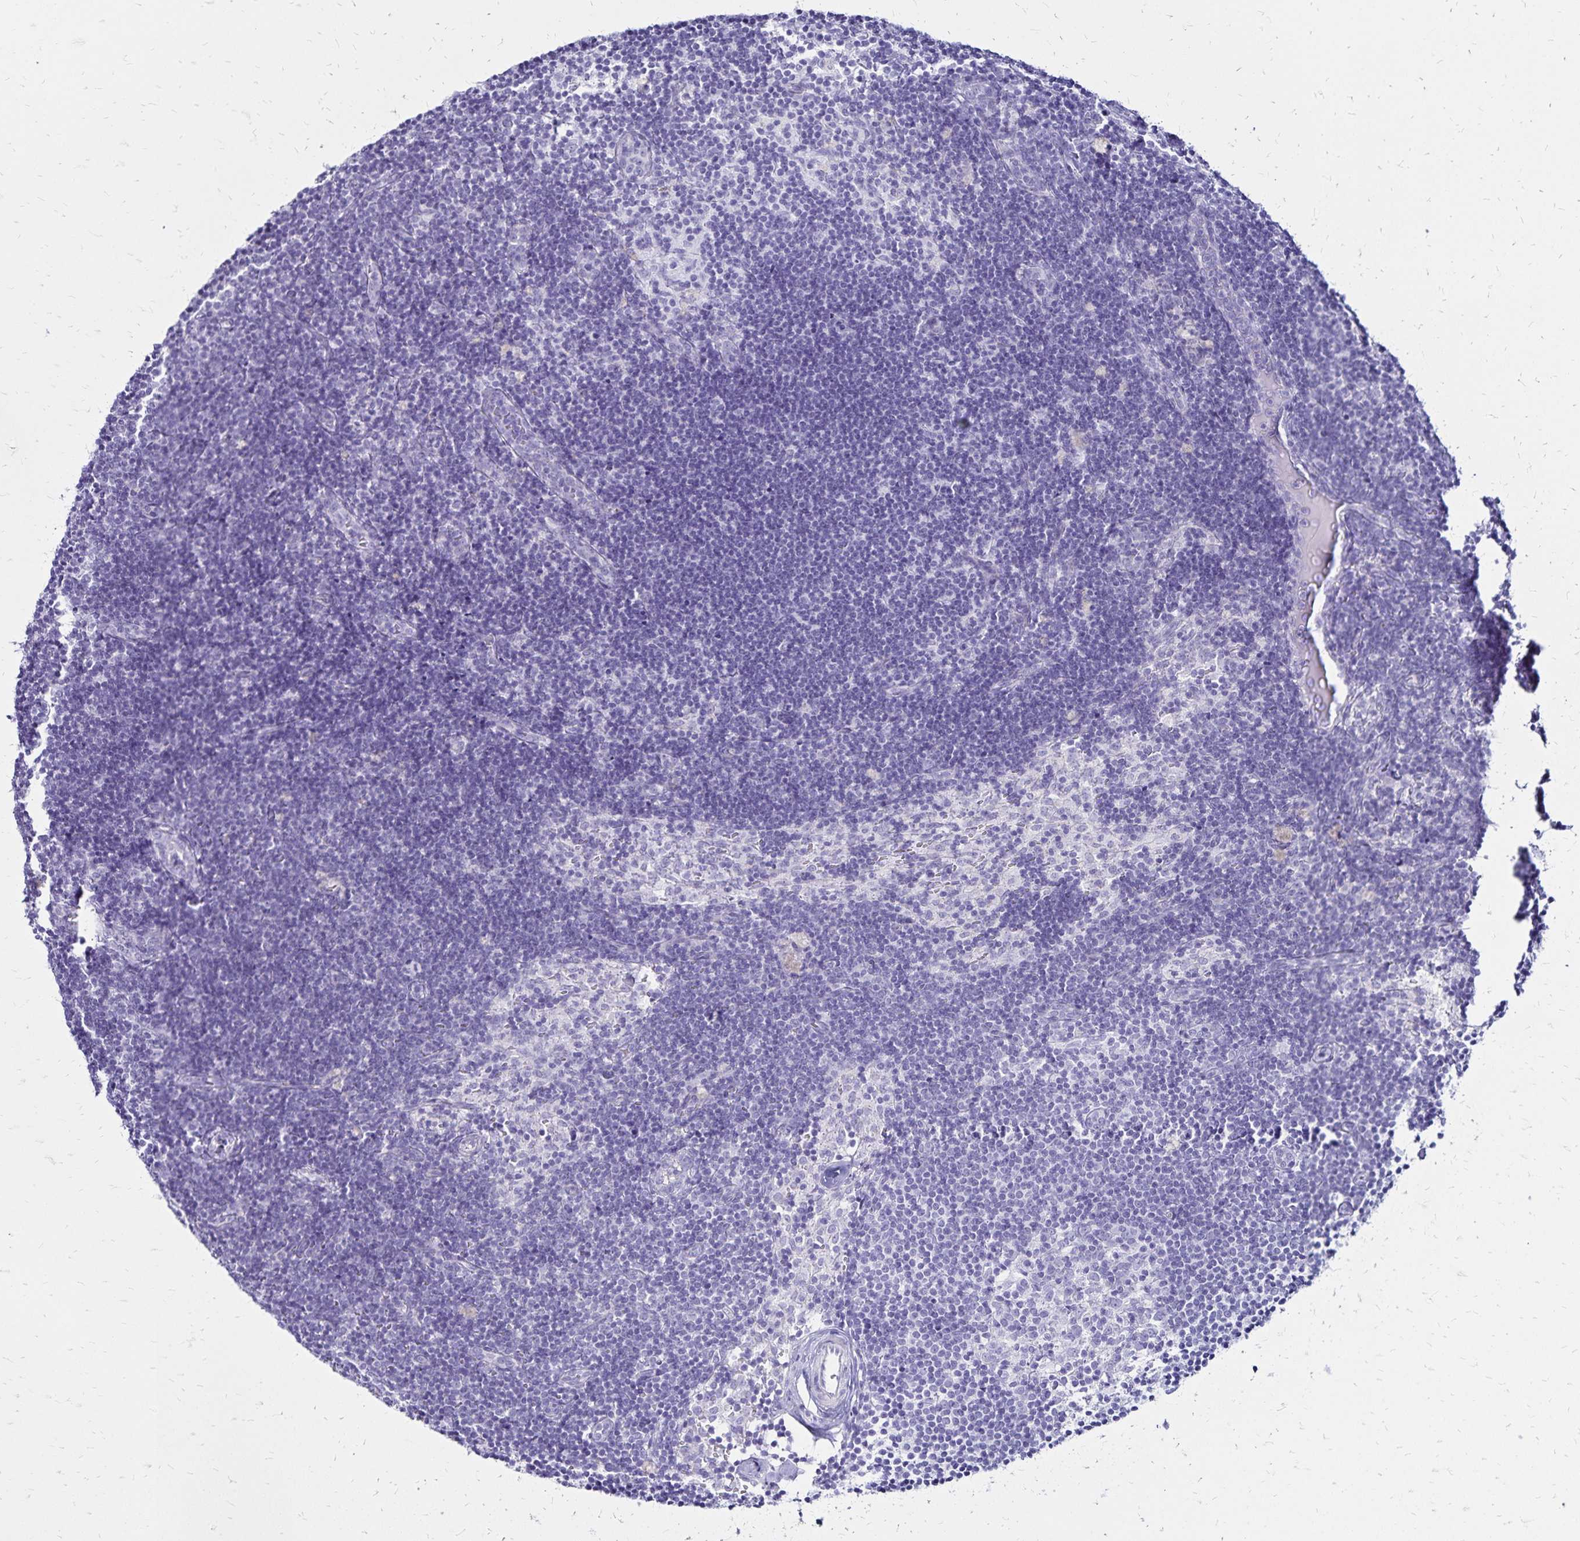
{"staining": {"intensity": "negative", "quantity": "none", "location": "none"}, "tissue": "lymph node", "cell_type": "Germinal center cells", "image_type": "normal", "snomed": [{"axis": "morphology", "description": "Normal tissue, NOS"}, {"axis": "topography", "description": "Lymph node"}], "caption": "Germinal center cells are negative for brown protein staining in unremarkable lymph node. The staining was performed using DAB (3,3'-diaminobenzidine) to visualize the protein expression in brown, while the nuclei were stained in blue with hematoxylin (Magnification: 20x).", "gene": "LIN28B", "patient": {"sex": "female", "age": 31}}